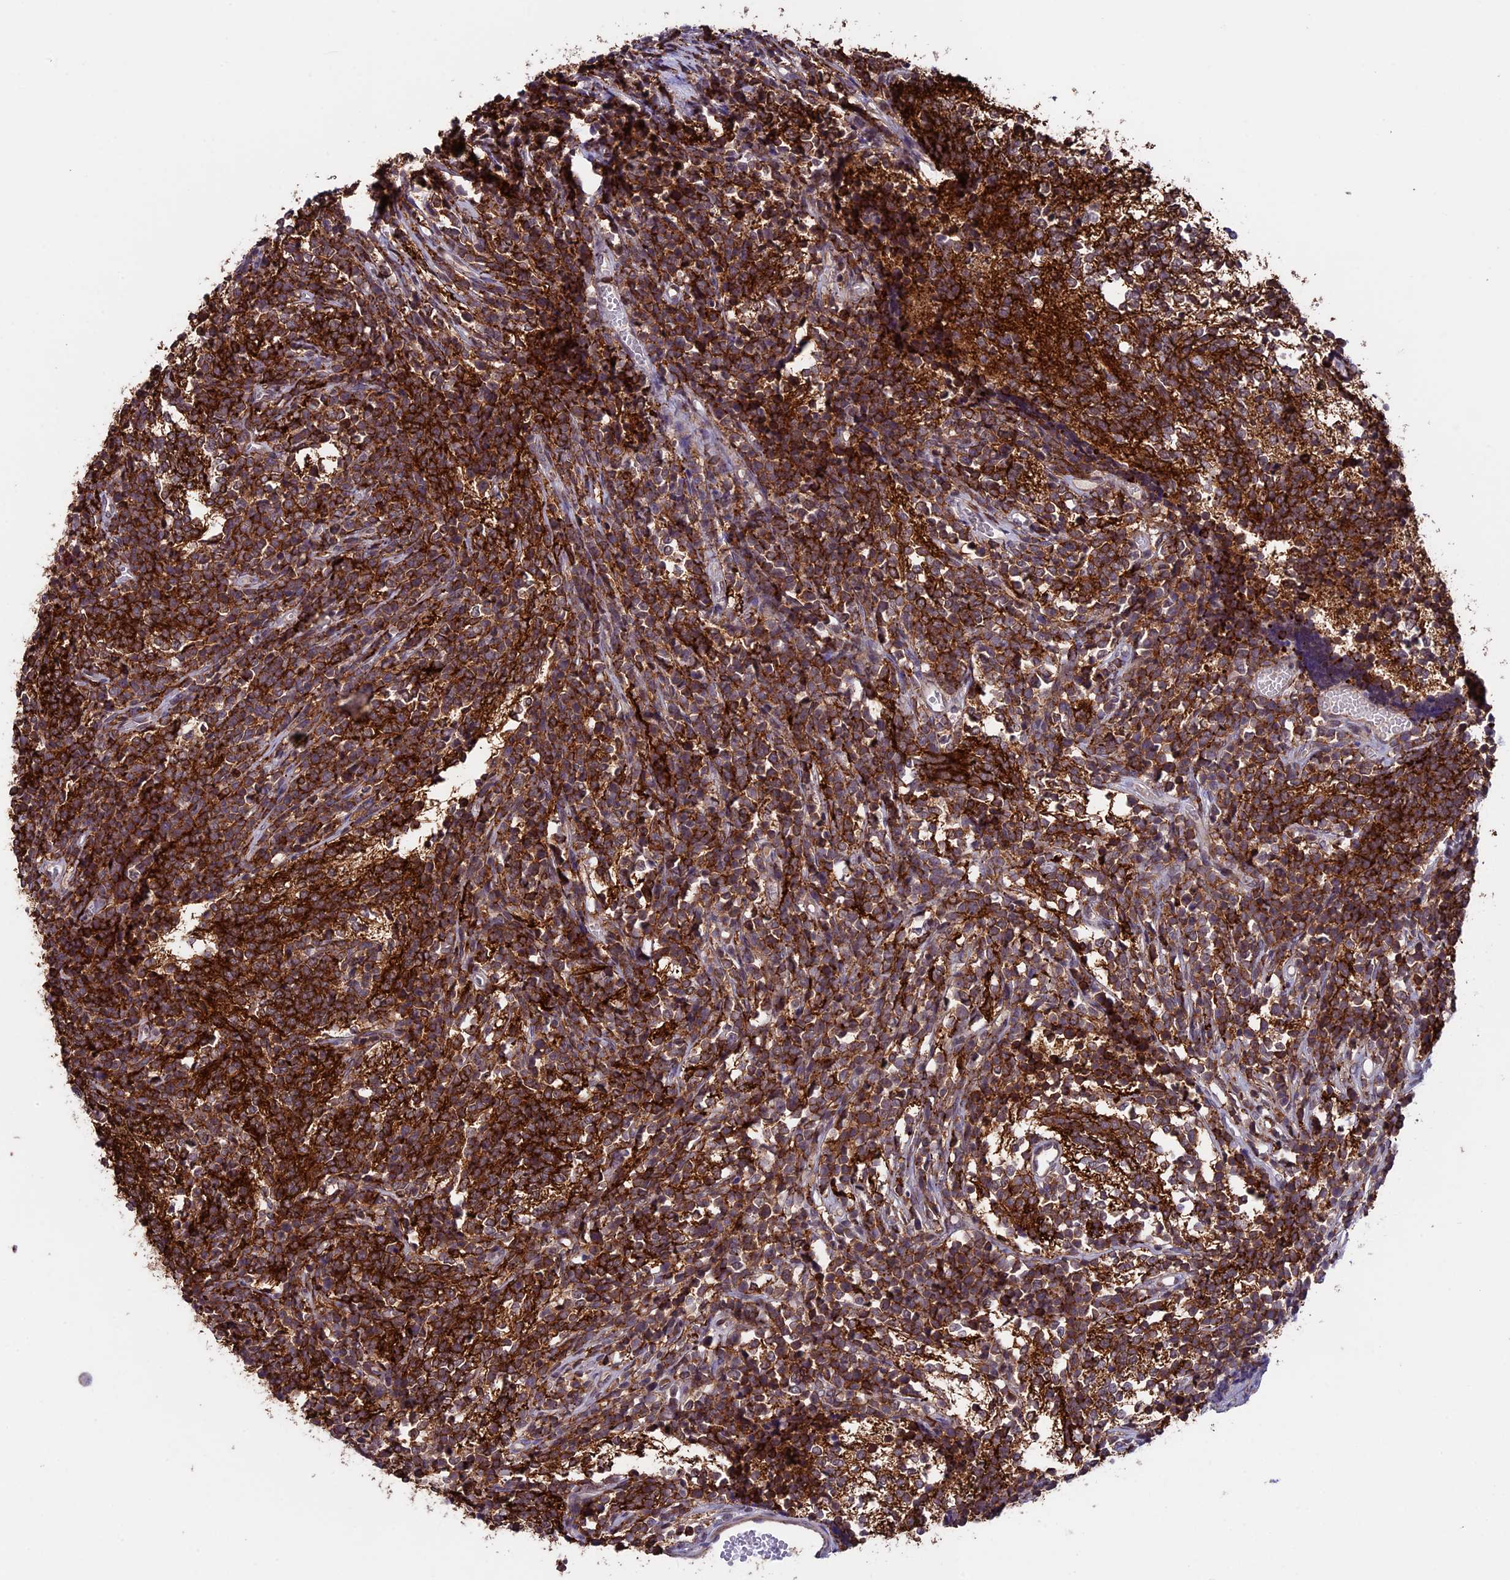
{"staining": {"intensity": "moderate", "quantity": ">75%", "location": "cytoplasmic/membranous"}, "tissue": "glioma", "cell_type": "Tumor cells", "image_type": "cancer", "snomed": [{"axis": "morphology", "description": "Glioma, malignant, Low grade"}, {"axis": "topography", "description": "Brain"}], "caption": "This micrograph exhibits IHC staining of human malignant low-grade glioma, with medium moderate cytoplasmic/membranous expression in about >75% of tumor cells.", "gene": "SIPA1L3", "patient": {"sex": "female", "age": 1}}